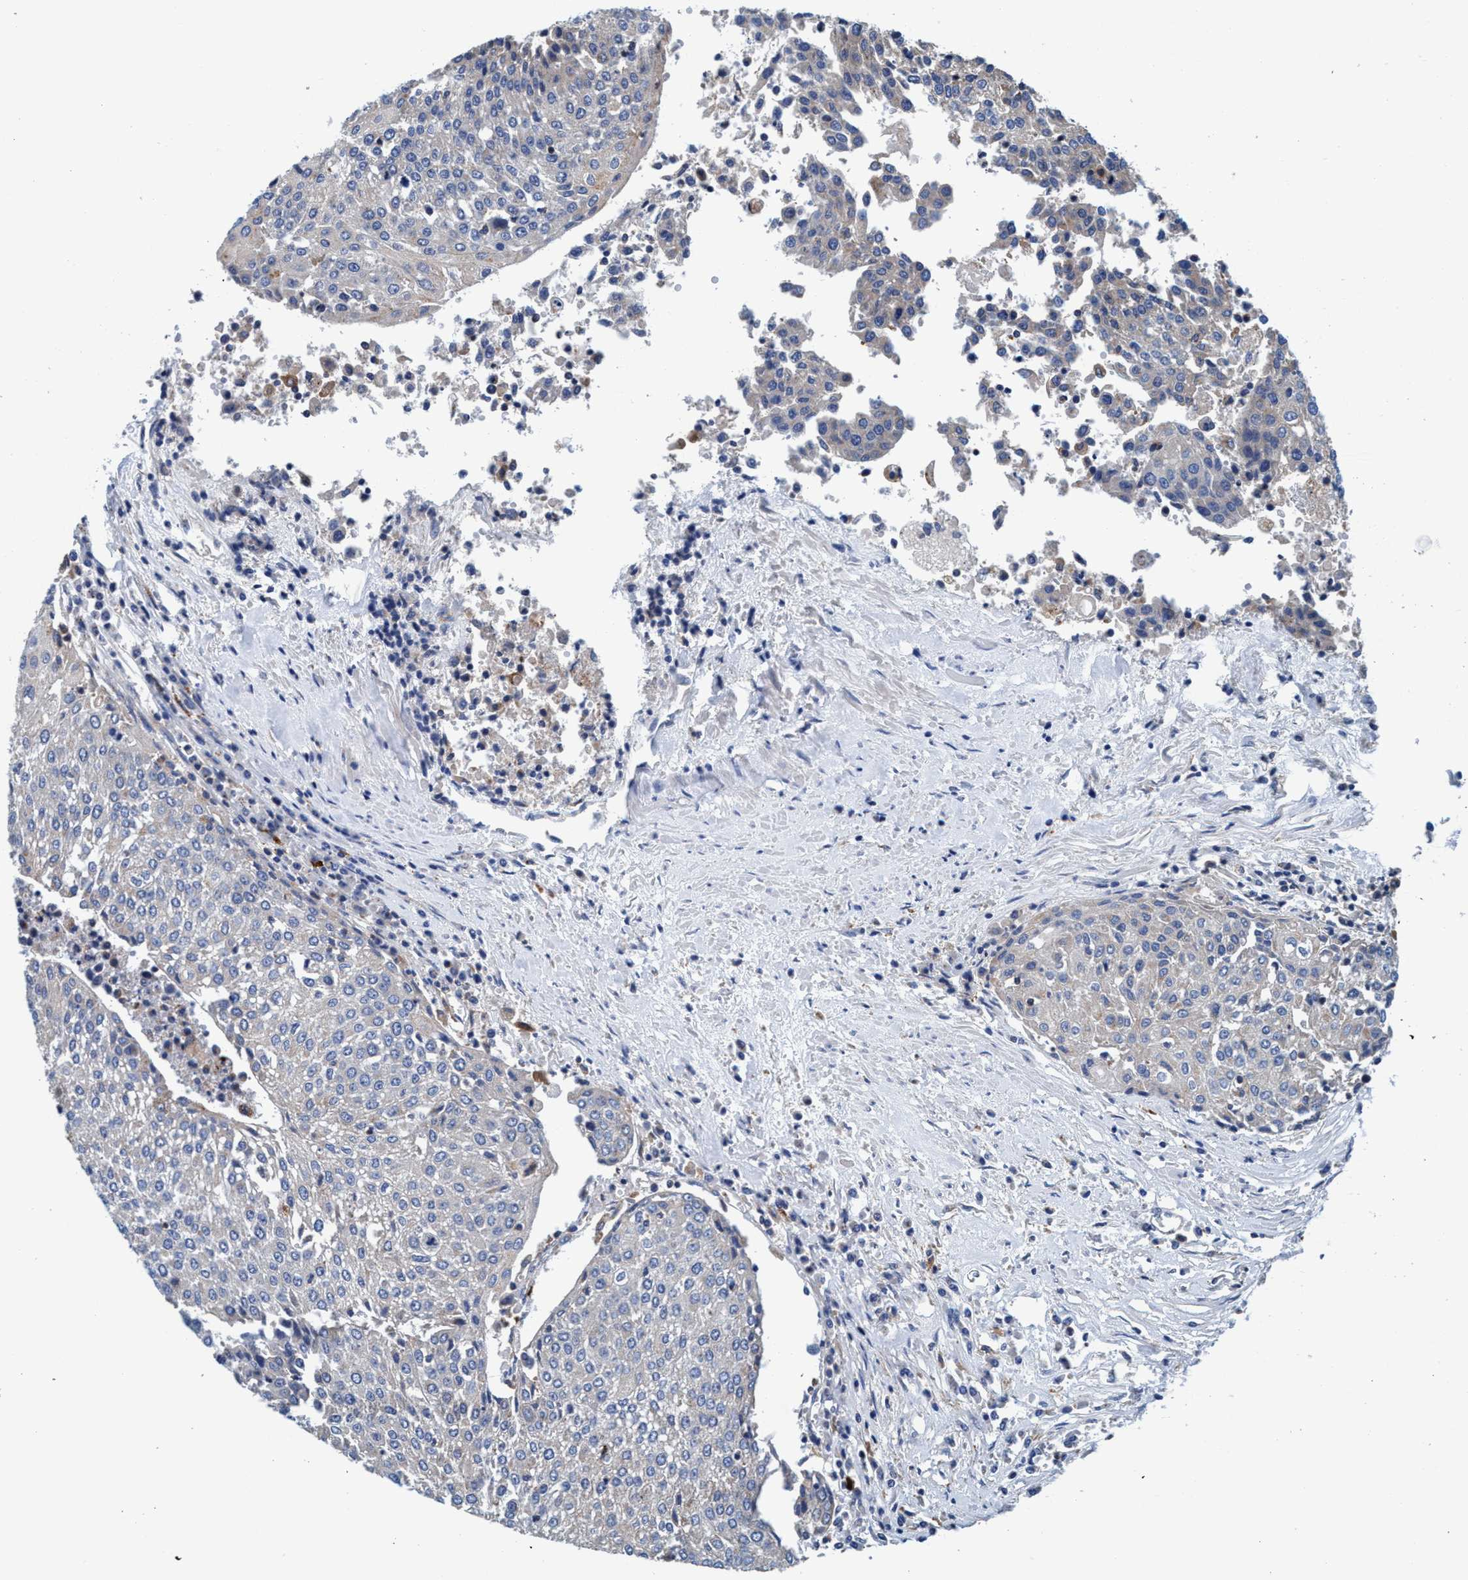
{"staining": {"intensity": "negative", "quantity": "none", "location": "none"}, "tissue": "urothelial cancer", "cell_type": "Tumor cells", "image_type": "cancer", "snomed": [{"axis": "morphology", "description": "Urothelial carcinoma, High grade"}, {"axis": "topography", "description": "Urinary bladder"}], "caption": "Photomicrograph shows no protein staining in tumor cells of urothelial cancer tissue.", "gene": "ENDOG", "patient": {"sex": "female", "age": 85}}